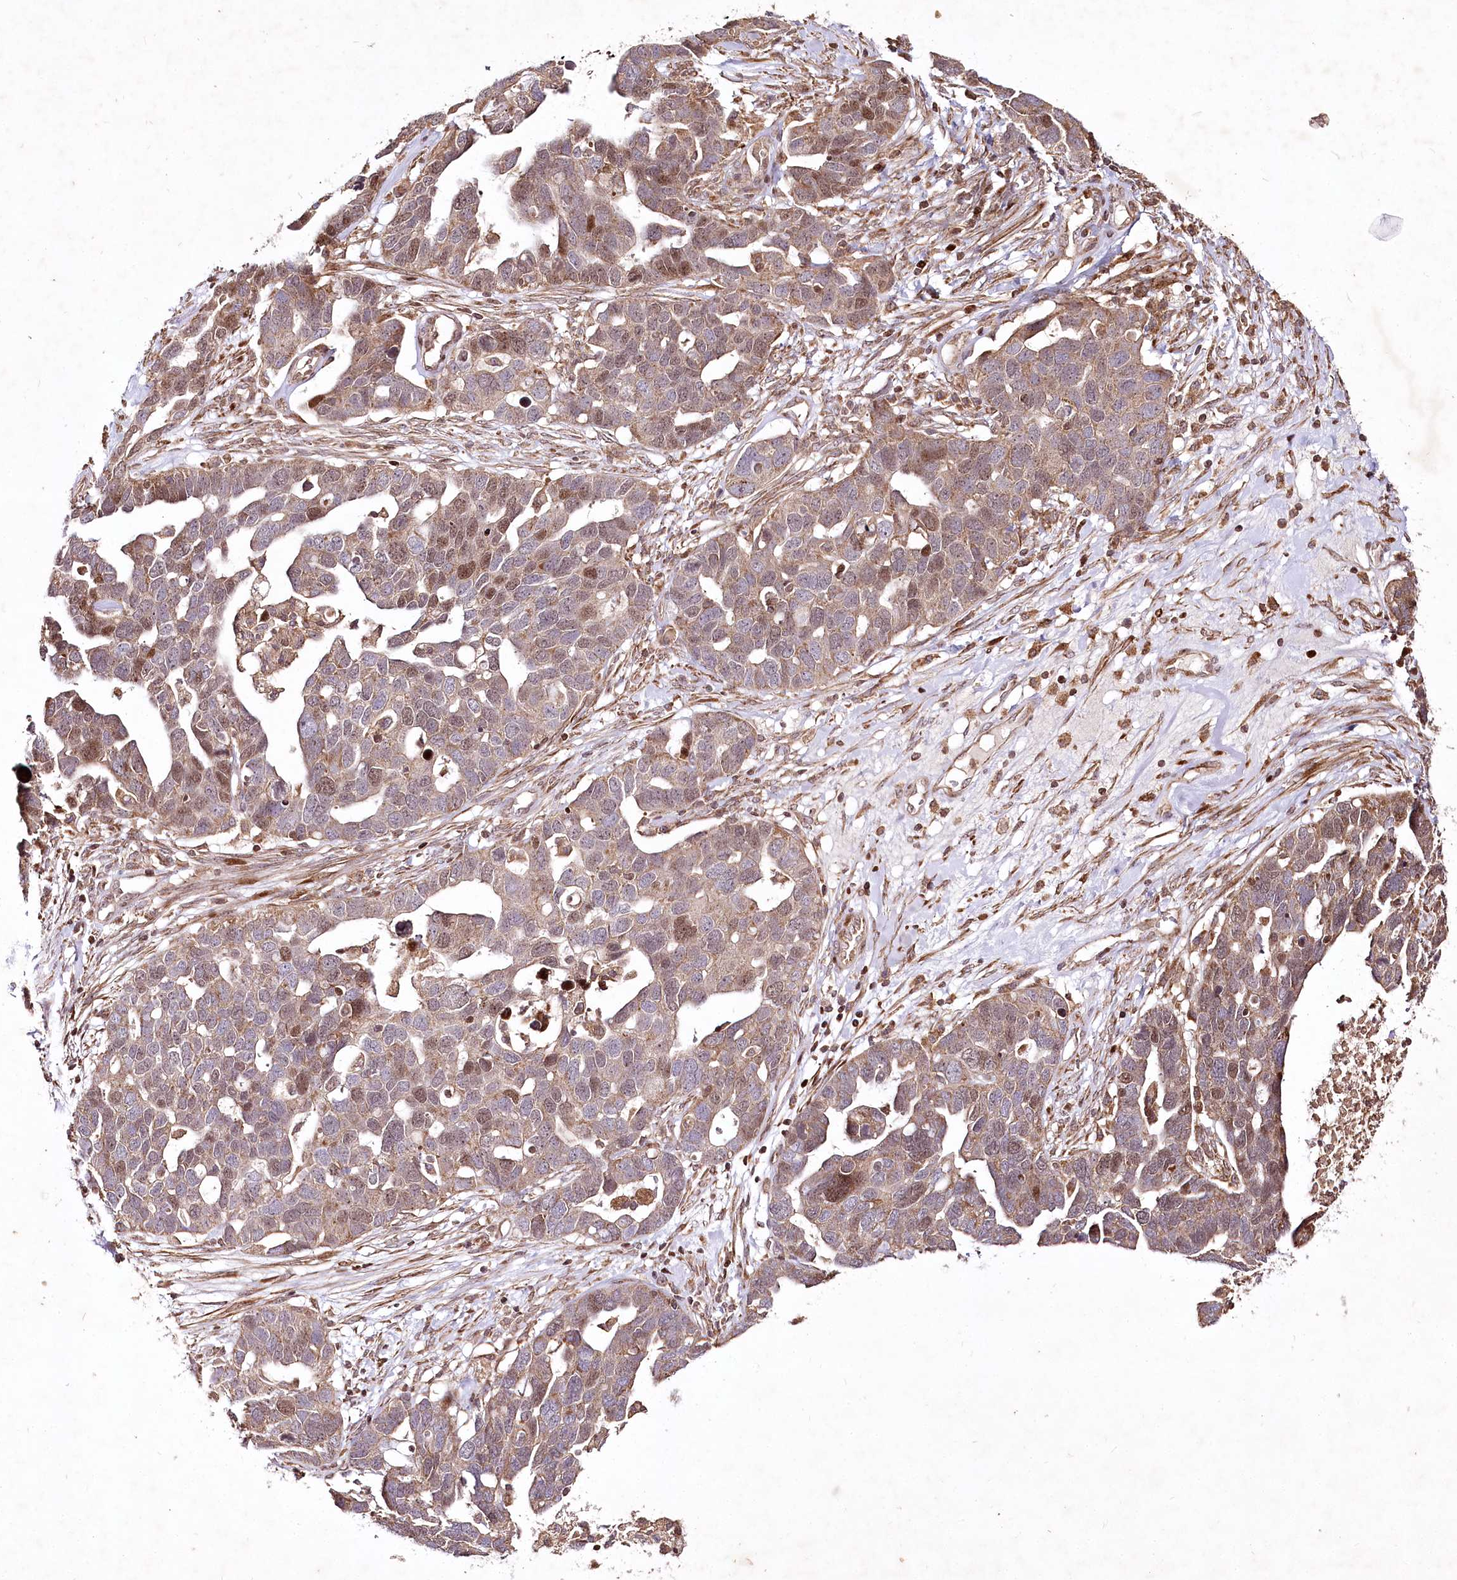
{"staining": {"intensity": "moderate", "quantity": ">75%", "location": "cytoplasmic/membranous,nuclear"}, "tissue": "ovarian cancer", "cell_type": "Tumor cells", "image_type": "cancer", "snomed": [{"axis": "morphology", "description": "Cystadenocarcinoma, serous, NOS"}, {"axis": "topography", "description": "Ovary"}], "caption": "Immunohistochemical staining of ovarian cancer shows moderate cytoplasmic/membranous and nuclear protein positivity in approximately >75% of tumor cells.", "gene": "PSTK", "patient": {"sex": "female", "age": 54}}